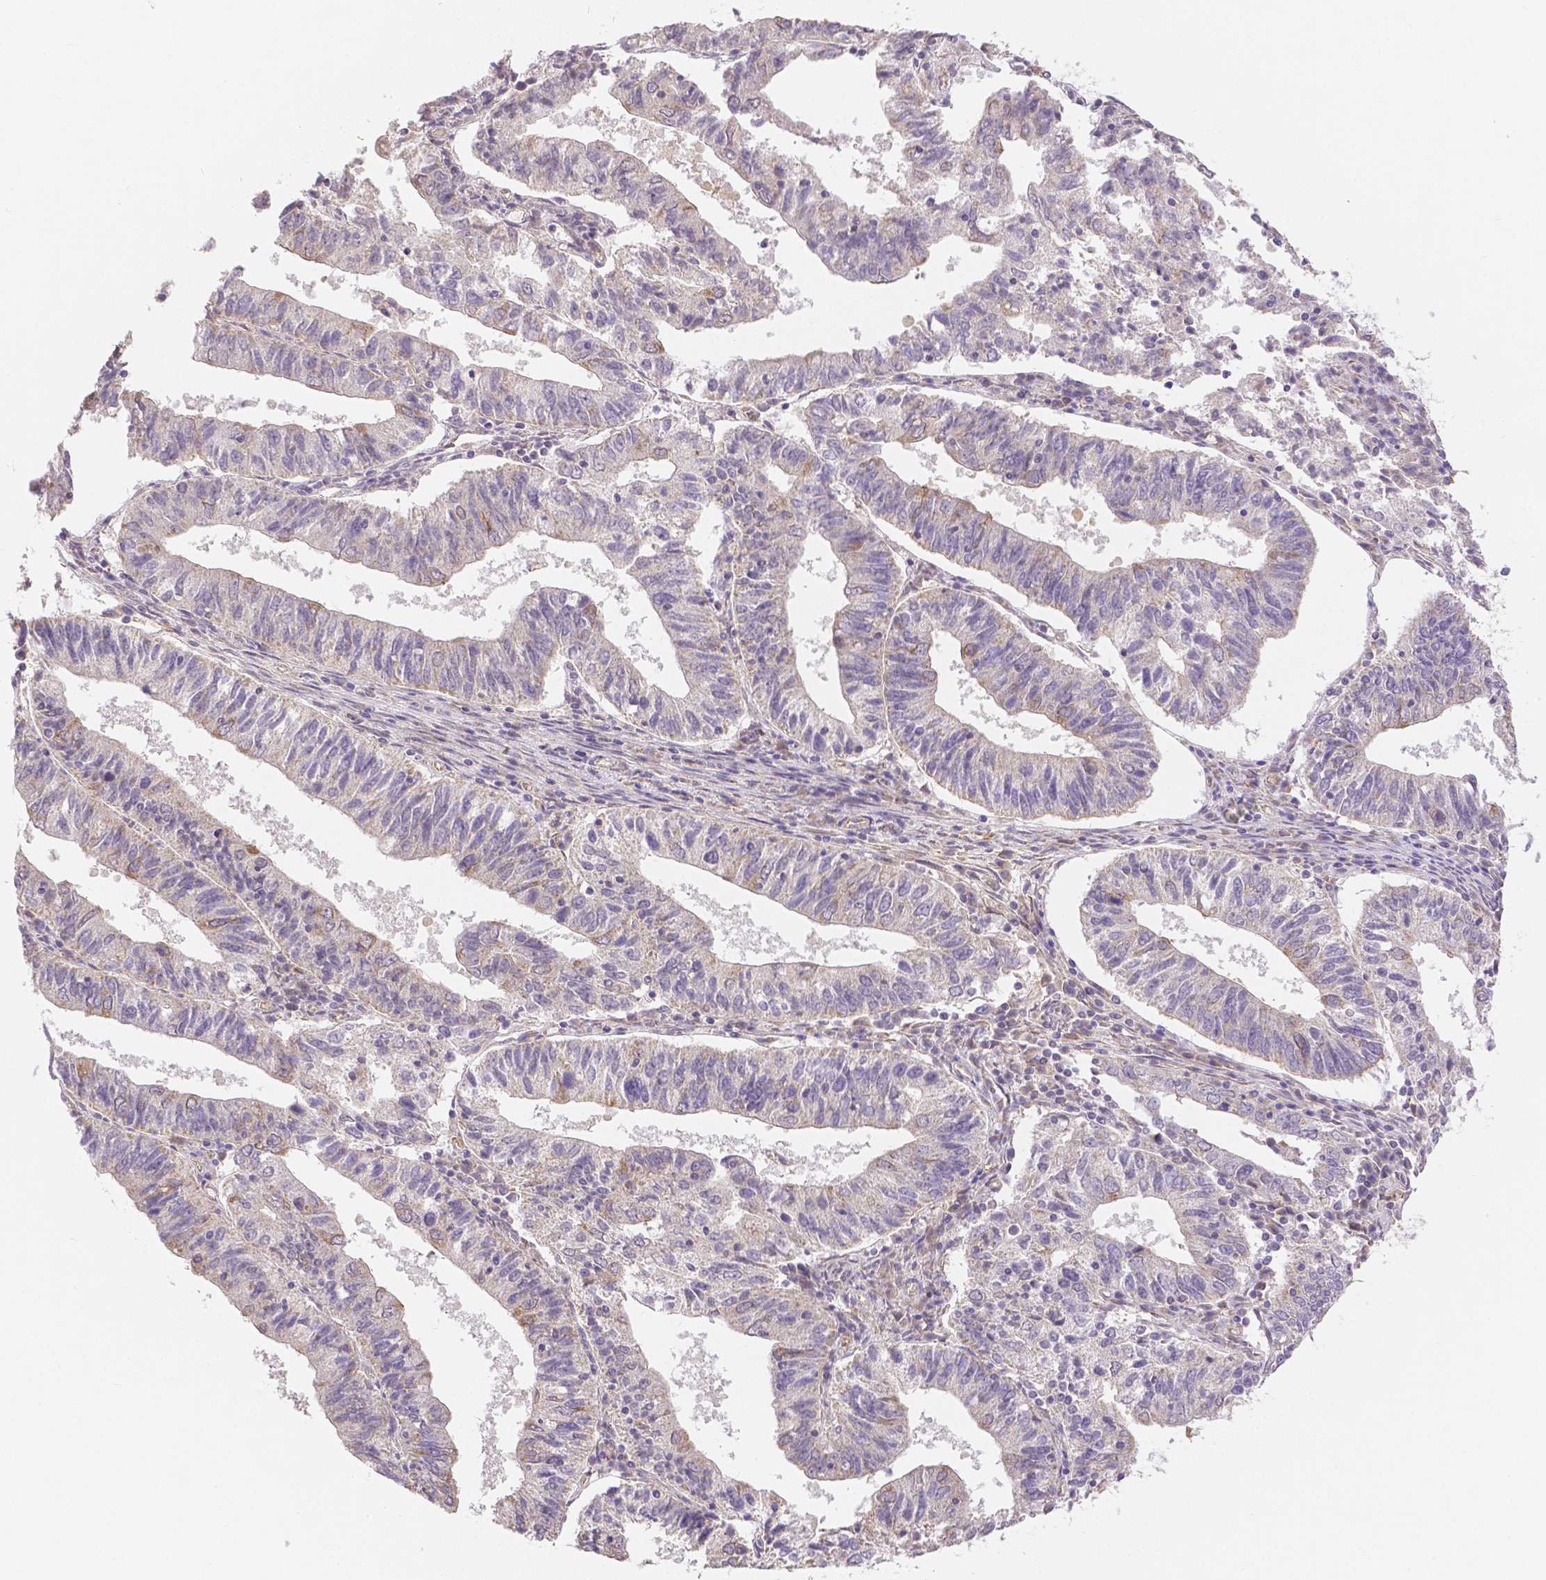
{"staining": {"intensity": "moderate", "quantity": "<25%", "location": "cytoplasmic/membranous"}, "tissue": "endometrial cancer", "cell_type": "Tumor cells", "image_type": "cancer", "snomed": [{"axis": "morphology", "description": "Adenocarcinoma, NOS"}, {"axis": "topography", "description": "Endometrium"}], "caption": "Immunohistochemistry (DAB) staining of human adenocarcinoma (endometrial) displays moderate cytoplasmic/membranous protein staining in approximately <25% of tumor cells.", "gene": "RHOT1", "patient": {"sex": "female", "age": 82}}